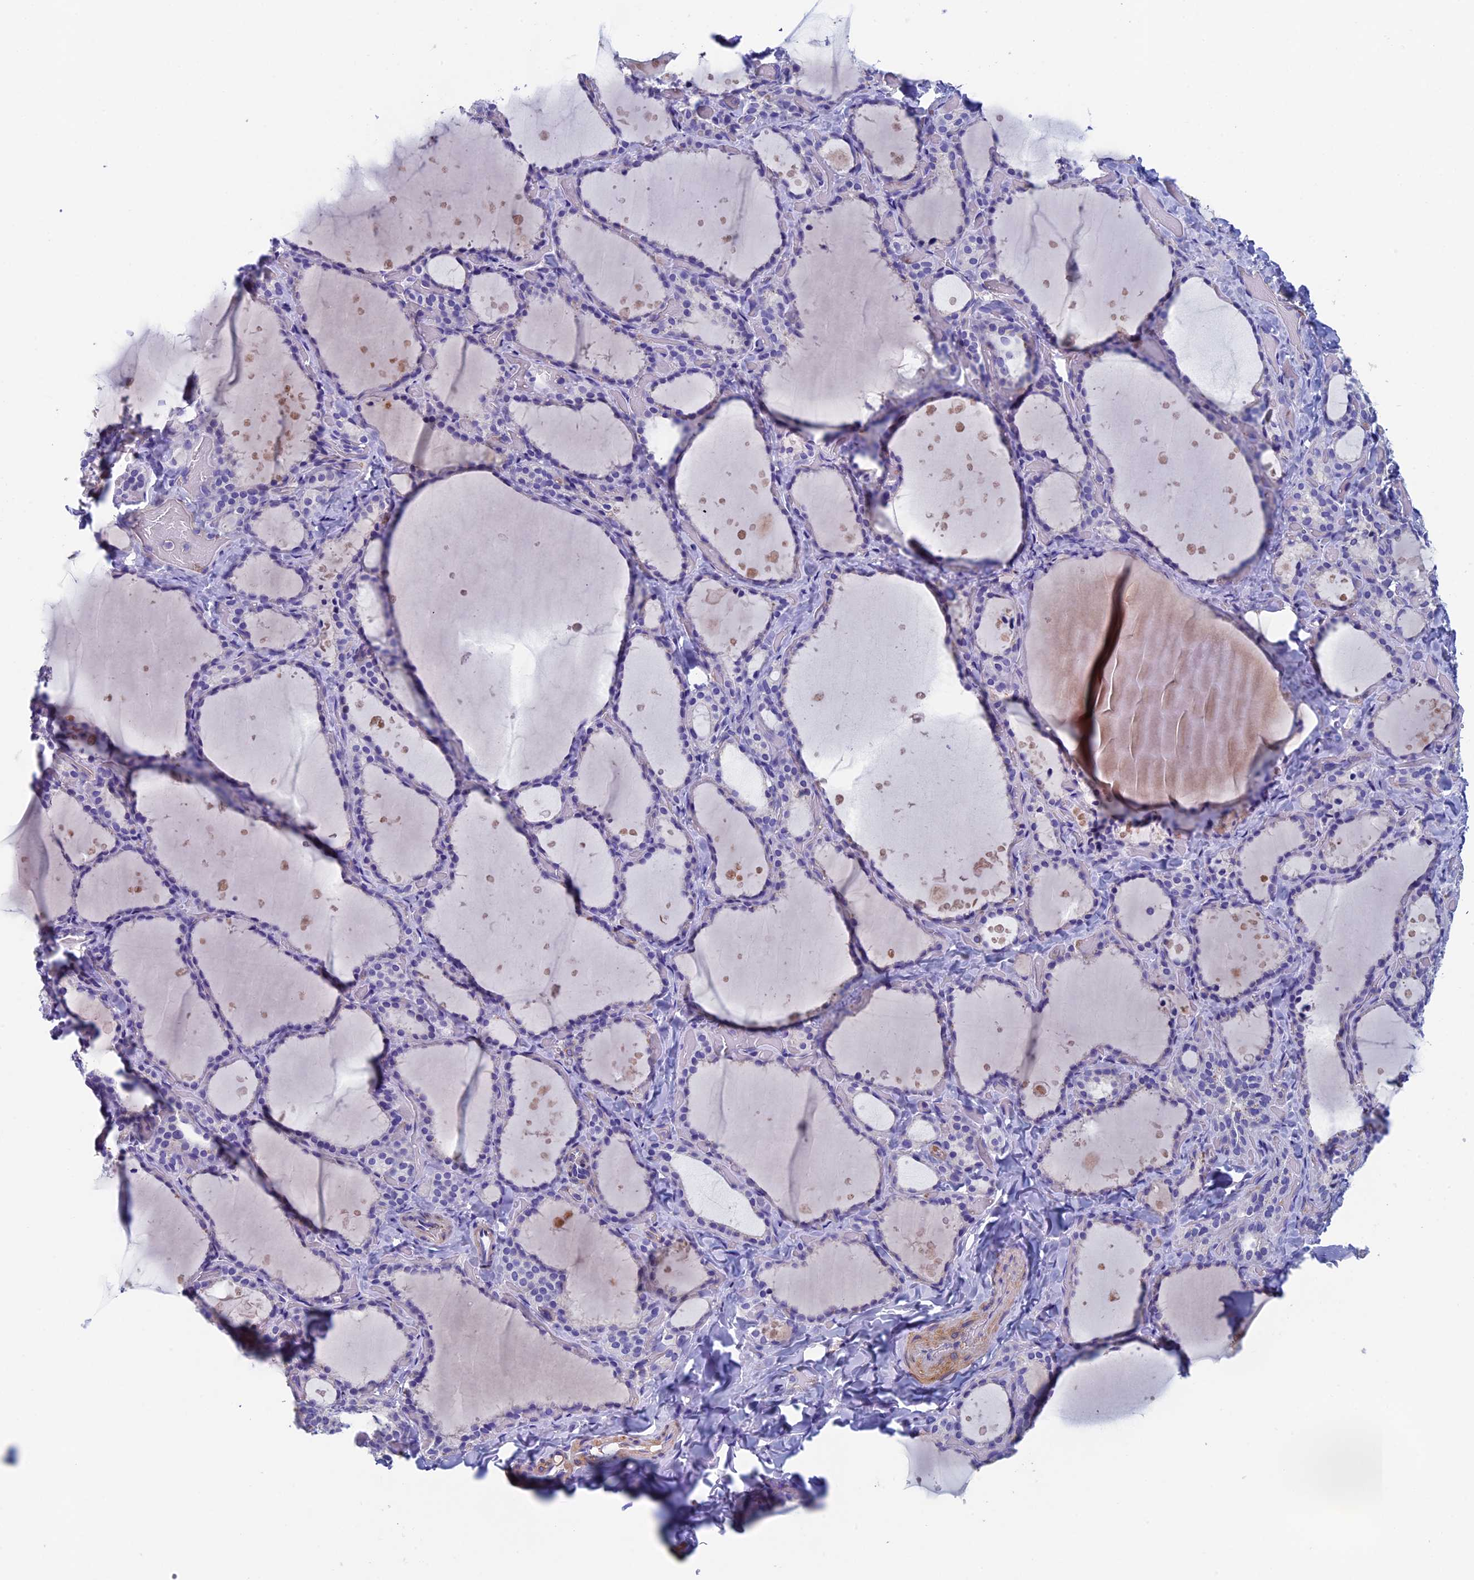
{"staining": {"intensity": "negative", "quantity": "none", "location": "none"}, "tissue": "thyroid gland", "cell_type": "Glandular cells", "image_type": "normal", "snomed": [{"axis": "morphology", "description": "Normal tissue, NOS"}, {"axis": "topography", "description": "Thyroid gland"}], "caption": "A high-resolution micrograph shows immunohistochemistry (IHC) staining of normal thyroid gland, which shows no significant staining in glandular cells. (Brightfield microscopy of DAB (3,3'-diaminobenzidine) immunohistochemistry at high magnification).", "gene": "ADH7", "patient": {"sex": "female", "age": 44}}